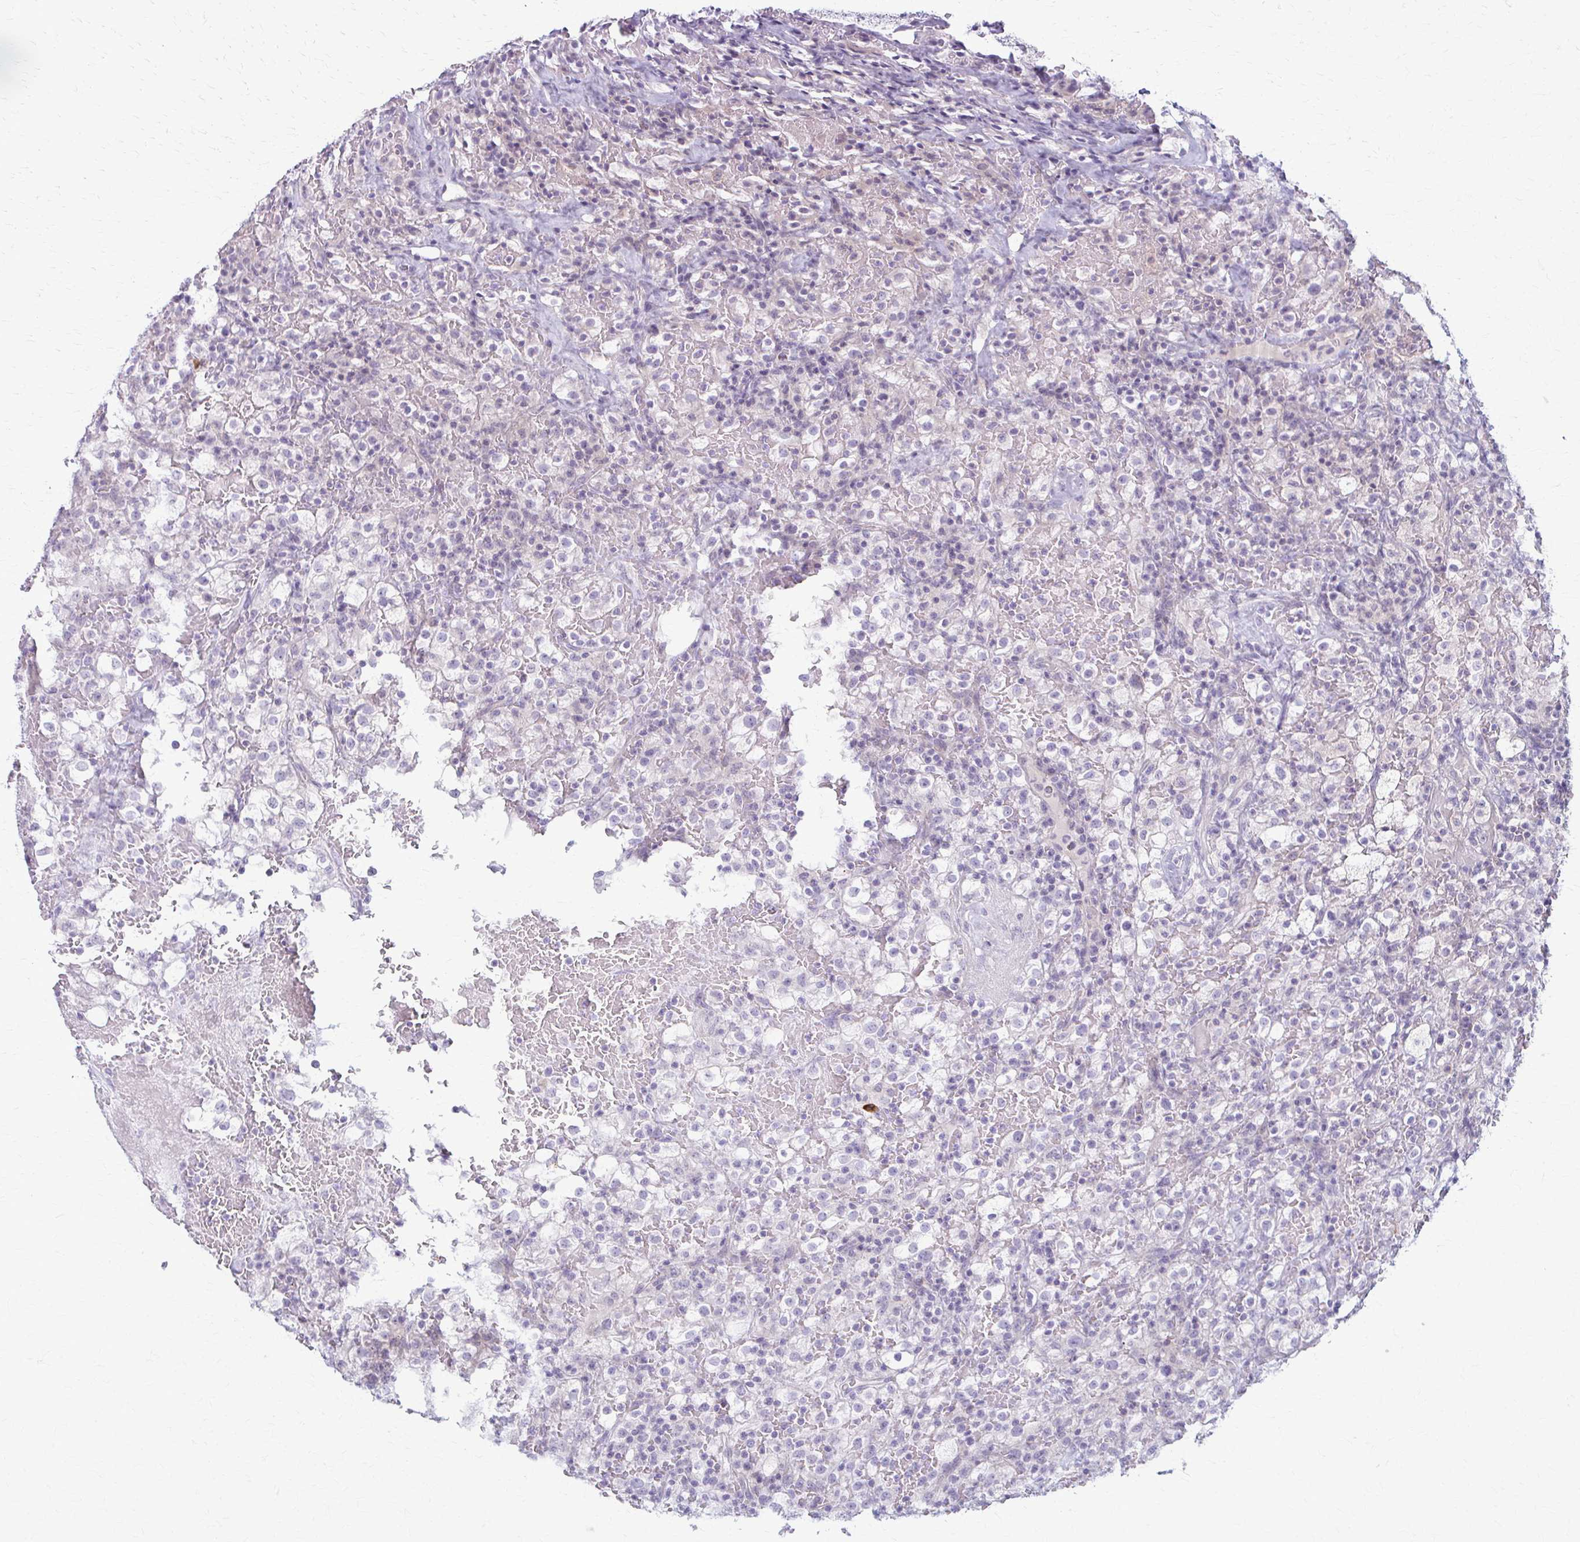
{"staining": {"intensity": "negative", "quantity": "none", "location": "none"}, "tissue": "renal cancer", "cell_type": "Tumor cells", "image_type": "cancer", "snomed": [{"axis": "morphology", "description": "Adenocarcinoma, NOS"}, {"axis": "topography", "description": "Kidney"}], "caption": "Immunohistochemical staining of human renal cancer (adenocarcinoma) exhibits no significant staining in tumor cells. (DAB IHC with hematoxylin counter stain).", "gene": "LDLRAP1", "patient": {"sex": "female", "age": 74}}